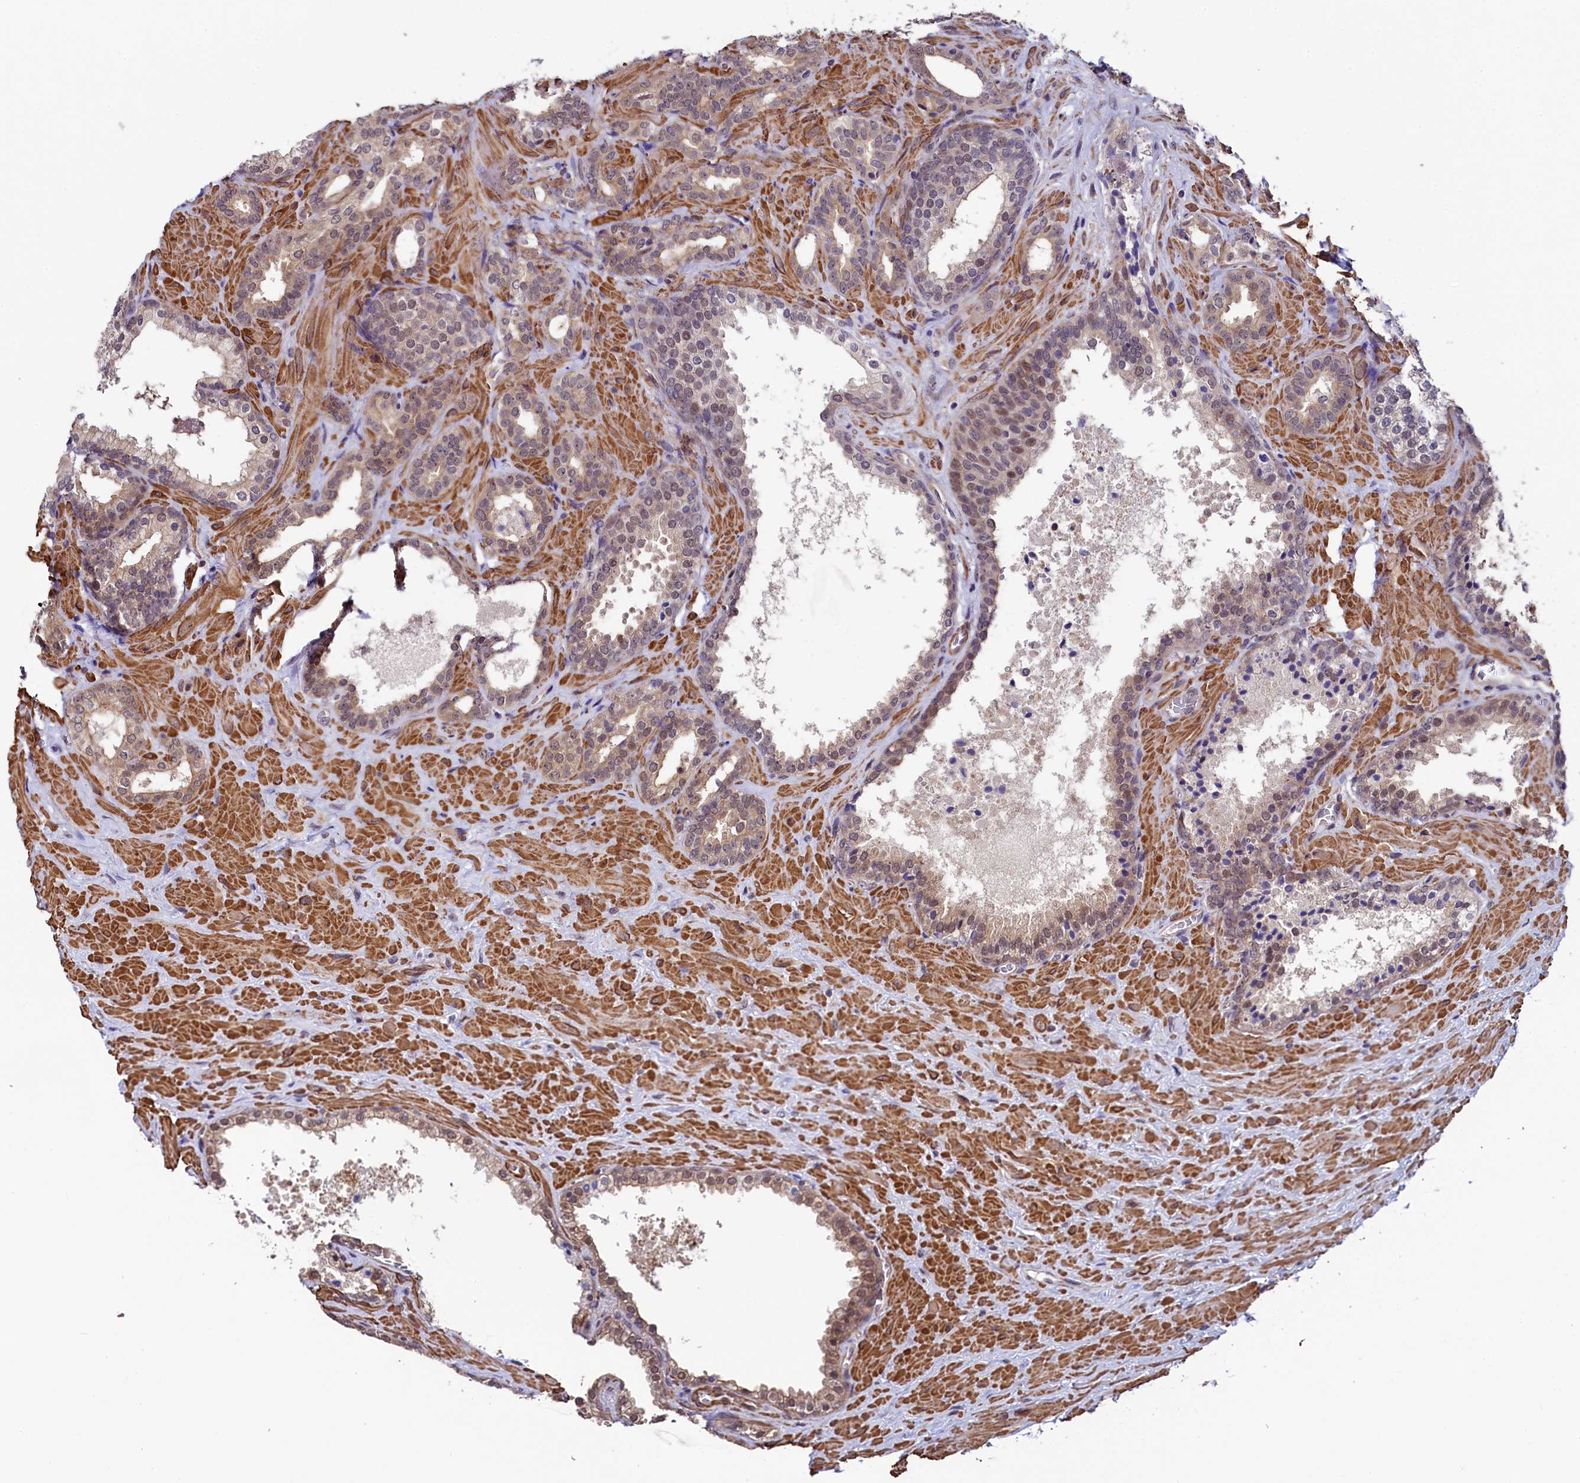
{"staining": {"intensity": "weak", "quantity": ">75%", "location": "cytoplasmic/membranous,nuclear"}, "tissue": "prostate cancer", "cell_type": "Tumor cells", "image_type": "cancer", "snomed": [{"axis": "morphology", "description": "Adenocarcinoma, High grade"}, {"axis": "topography", "description": "Prostate"}], "caption": "Brown immunohistochemical staining in prostate cancer exhibits weak cytoplasmic/membranous and nuclear expression in approximately >75% of tumor cells.", "gene": "LEO1", "patient": {"sex": "male", "age": 64}}